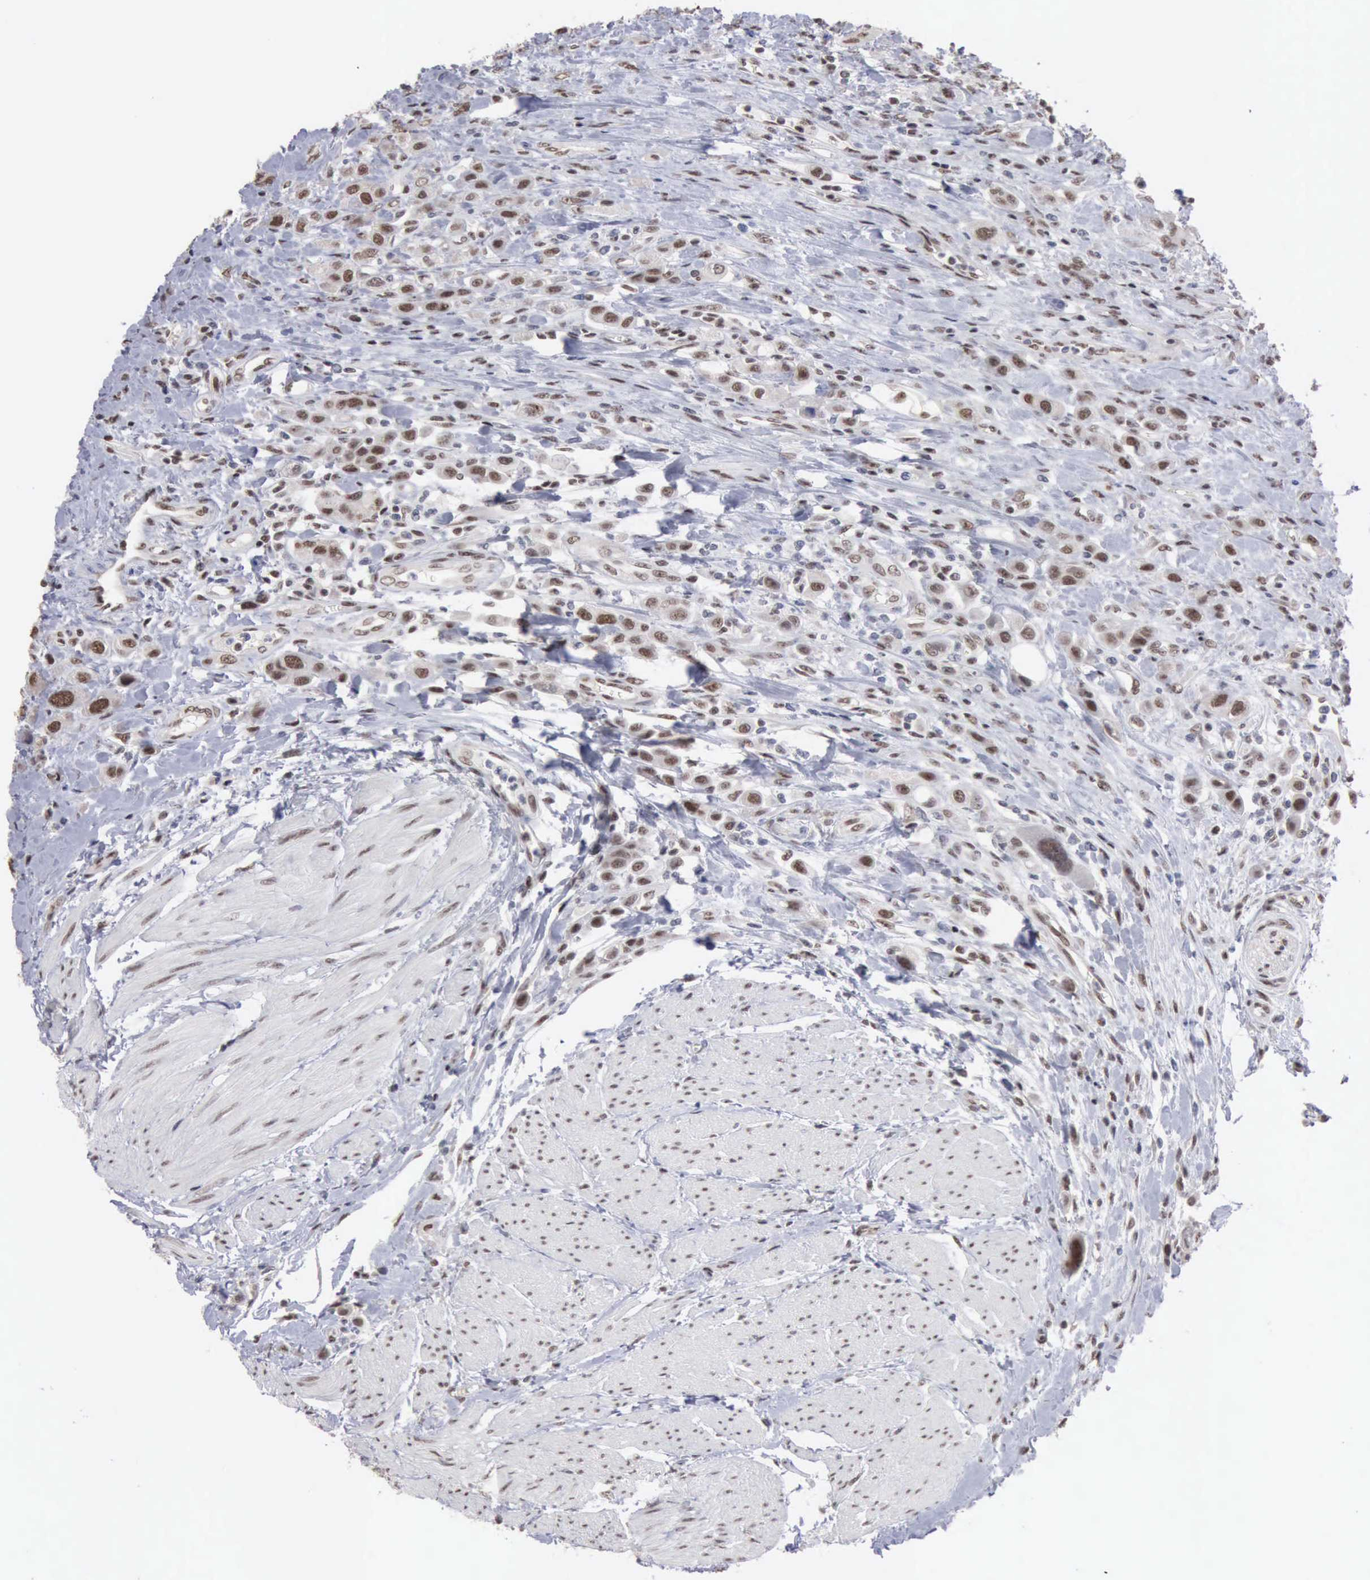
{"staining": {"intensity": "moderate", "quantity": "25%-75%", "location": "nuclear"}, "tissue": "urothelial cancer", "cell_type": "Tumor cells", "image_type": "cancer", "snomed": [{"axis": "morphology", "description": "Urothelial carcinoma, High grade"}, {"axis": "topography", "description": "Urinary bladder"}], "caption": "An image of human urothelial carcinoma (high-grade) stained for a protein exhibits moderate nuclear brown staining in tumor cells. The protein of interest is shown in brown color, while the nuclei are stained blue.", "gene": "TAF1", "patient": {"sex": "male", "age": 50}}